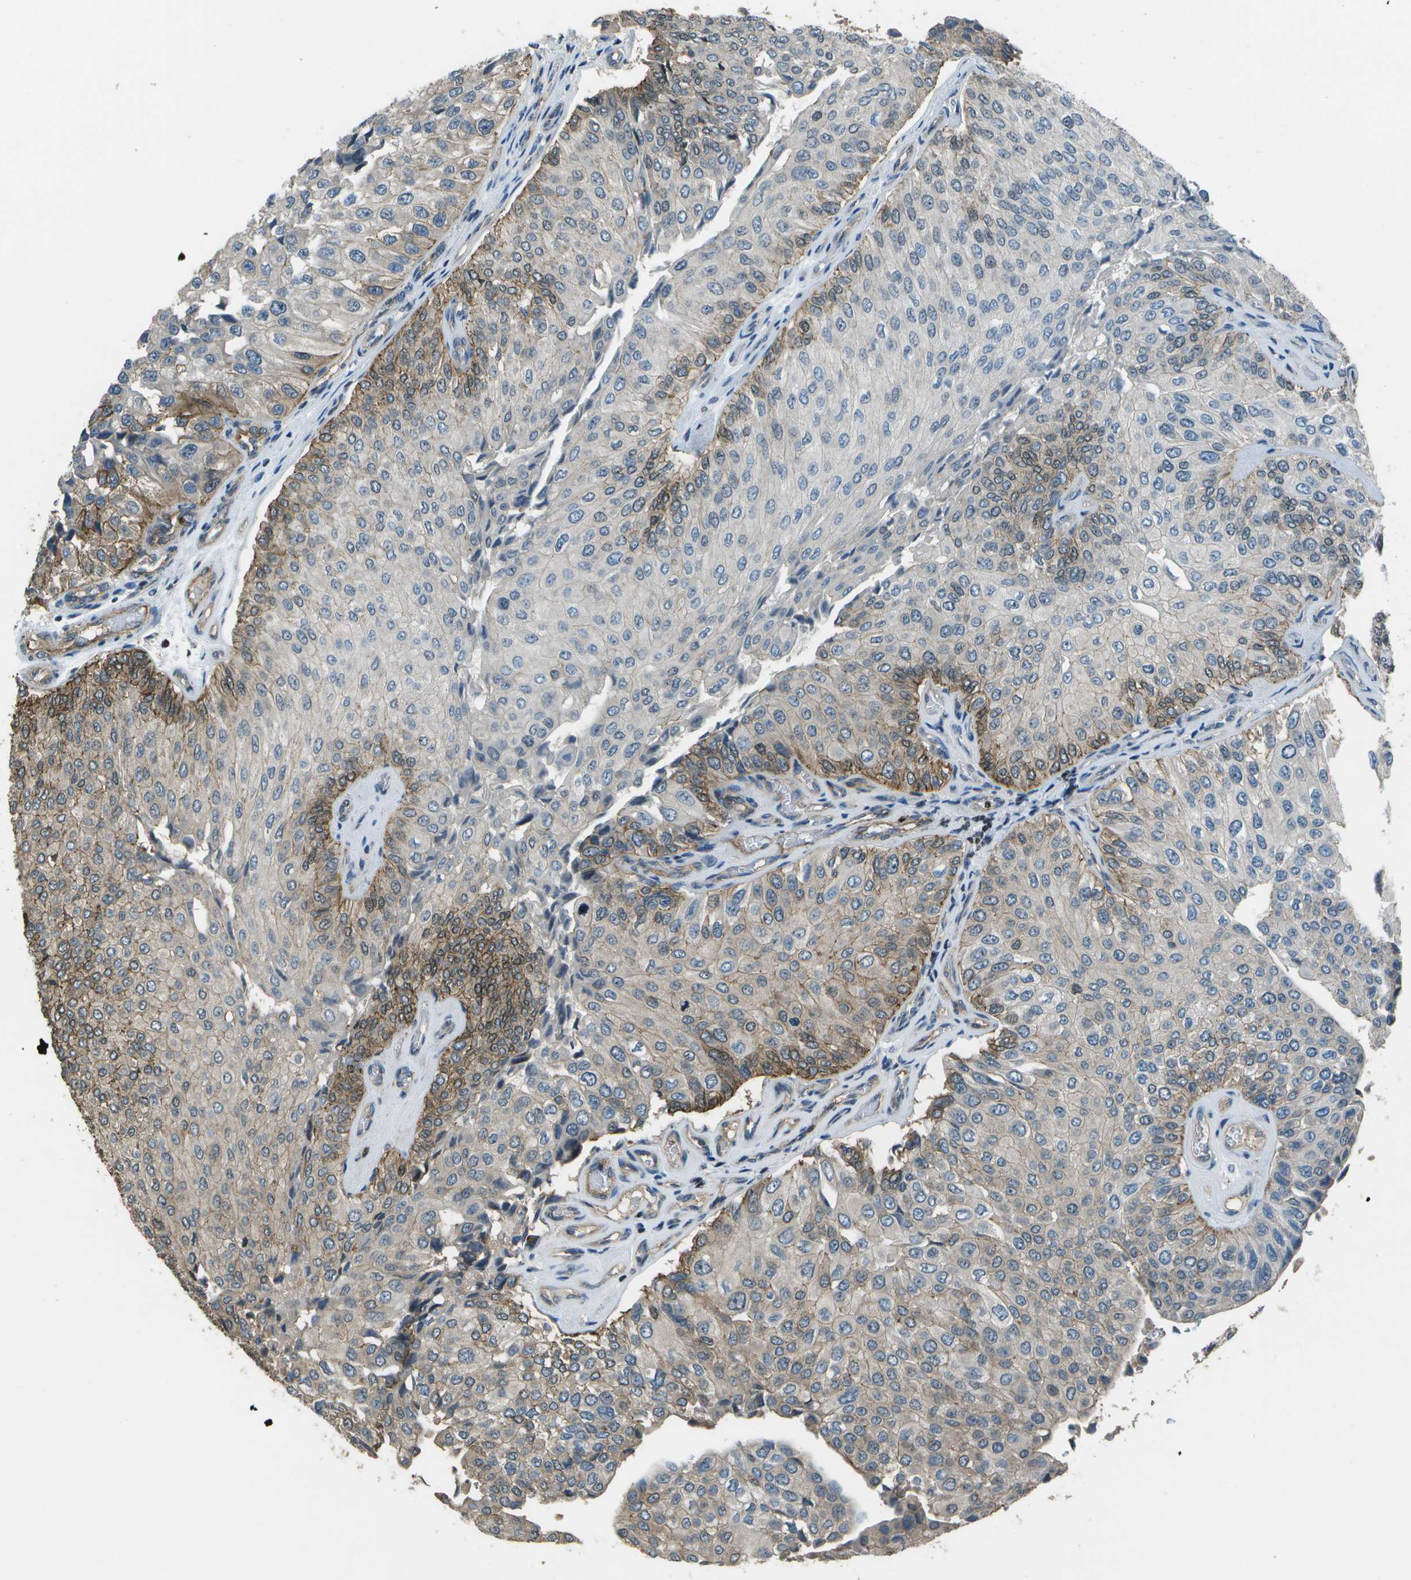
{"staining": {"intensity": "moderate", "quantity": "<25%", "location": "cytoplasmic/membranous"}, "tissue": "urothelial cancer", "cell_type": "Tumor cells", "image_type": "cancer", "snomed": [{"axis": "morphology", "description": "Urothelial carcinoma, High grade"}, {"axis": "topography", "description": "Kidney"}, {"axis": "topography", "description": "Urinary bladder"}], "caption": "Immunohistochemical staining of urothelial cancer displays low levels of moderate cytoplasmic/membranous protein expression in approximately <25% of tumor cells.", "gene": "PDLIM1", "patient": {"sex": "male", "age": 77}}